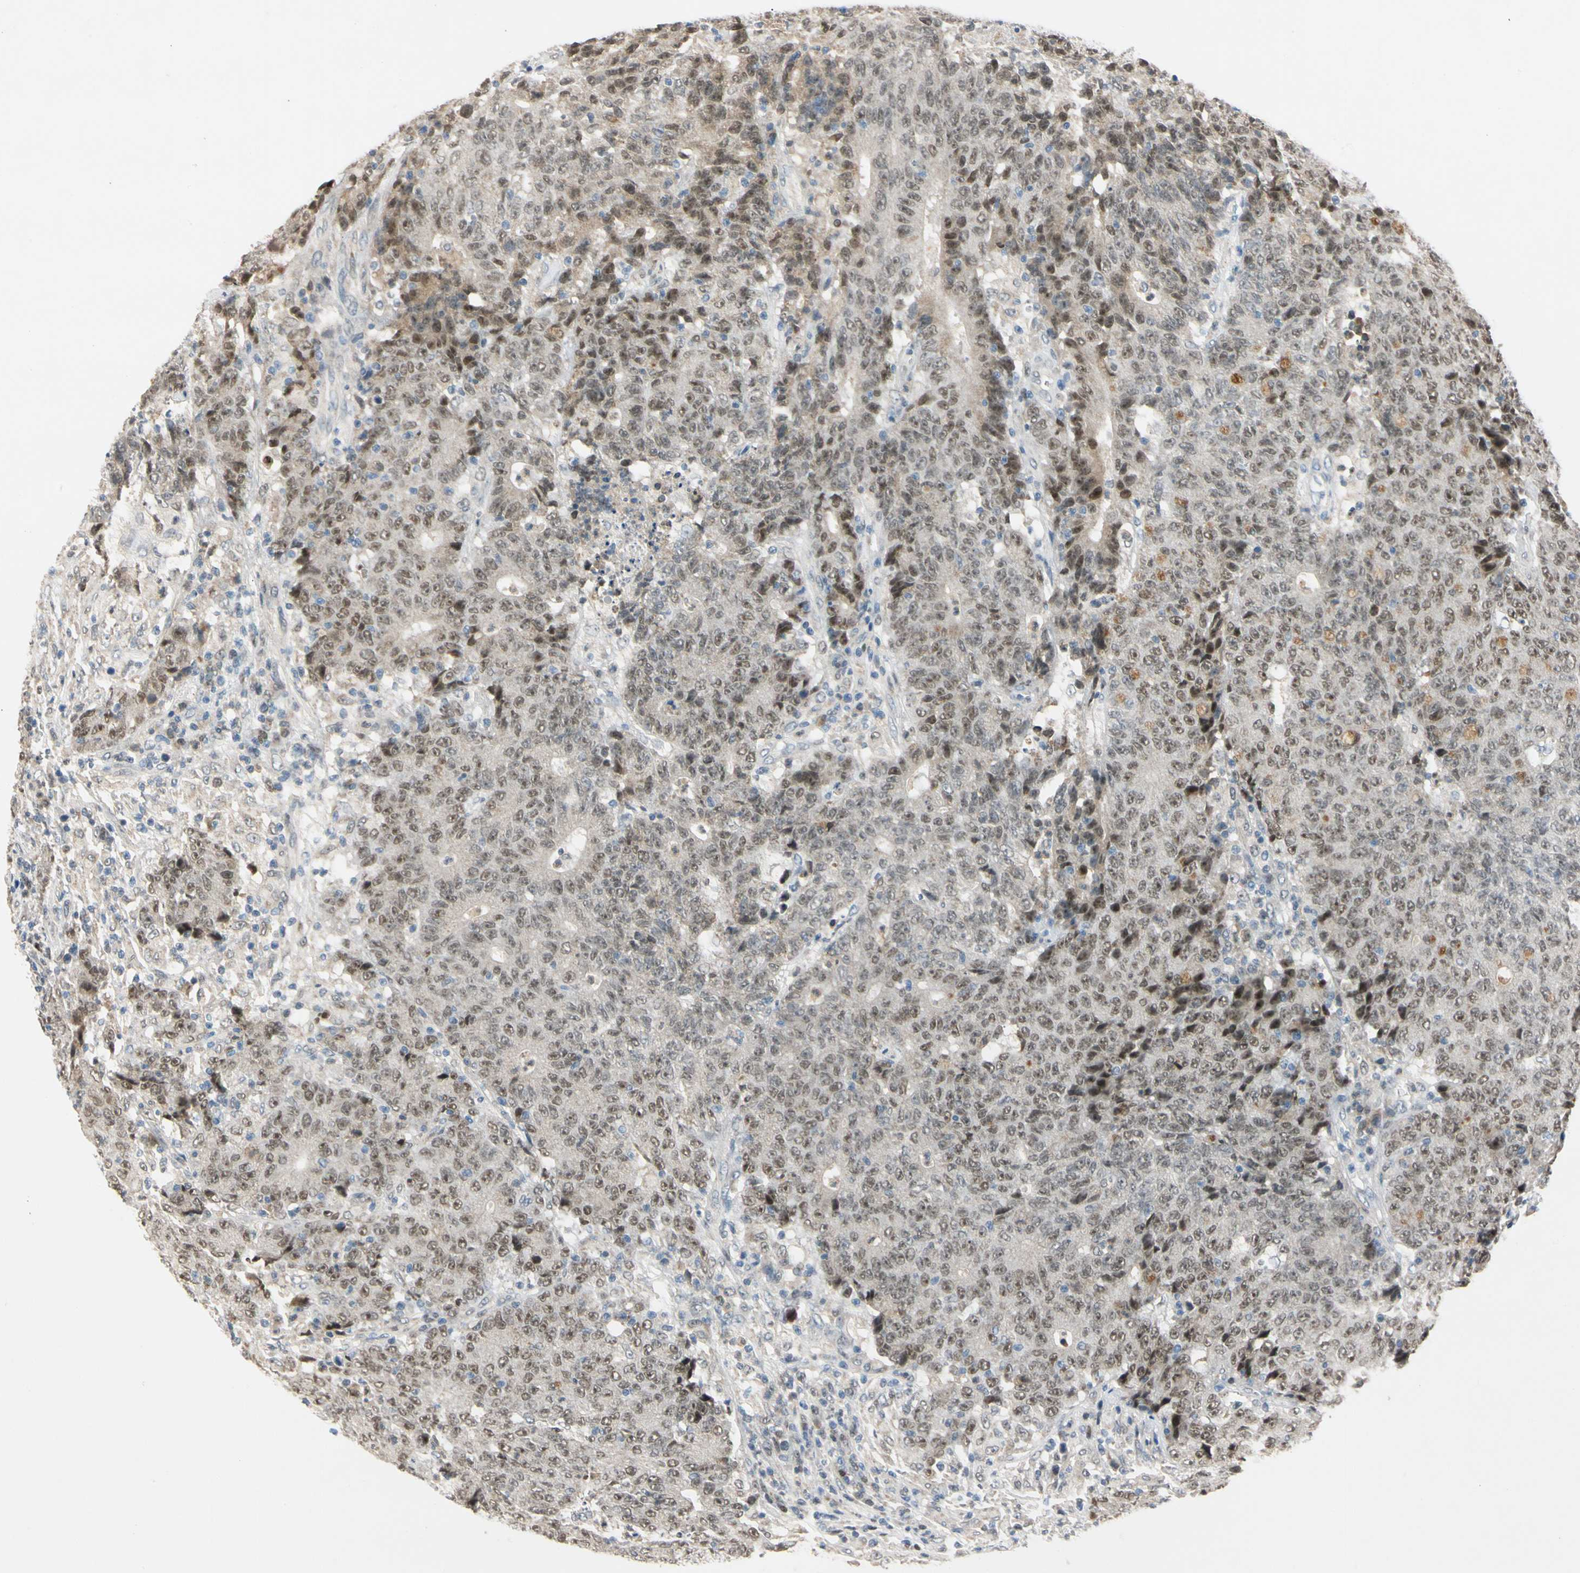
{"staining": {"intensity": "moderate", "quantity": "25%-75%", "location": "nuclear"}, "tissue": "colorectal cancer", "cell_type": "Tumor cells", "image_type": "cancer", "snomed": [{"axis": "morphology", "description": "Normal tissue, NOS"}, {"axis": "morphology", "description": "Adenocarcinoma, NOS"}, {"axis": "topography", "description": "Colon"}], "caption": "A brown stain shows moderate nuclear expression of a protein in colorectal cancer tumor cells. (DAB (3,3'-diaminobenzidine) IHC, brown staining for protein, blue staining for nuclei).", "gene": "RIOX2", "patient": {"sex": "female", "age": 75}}